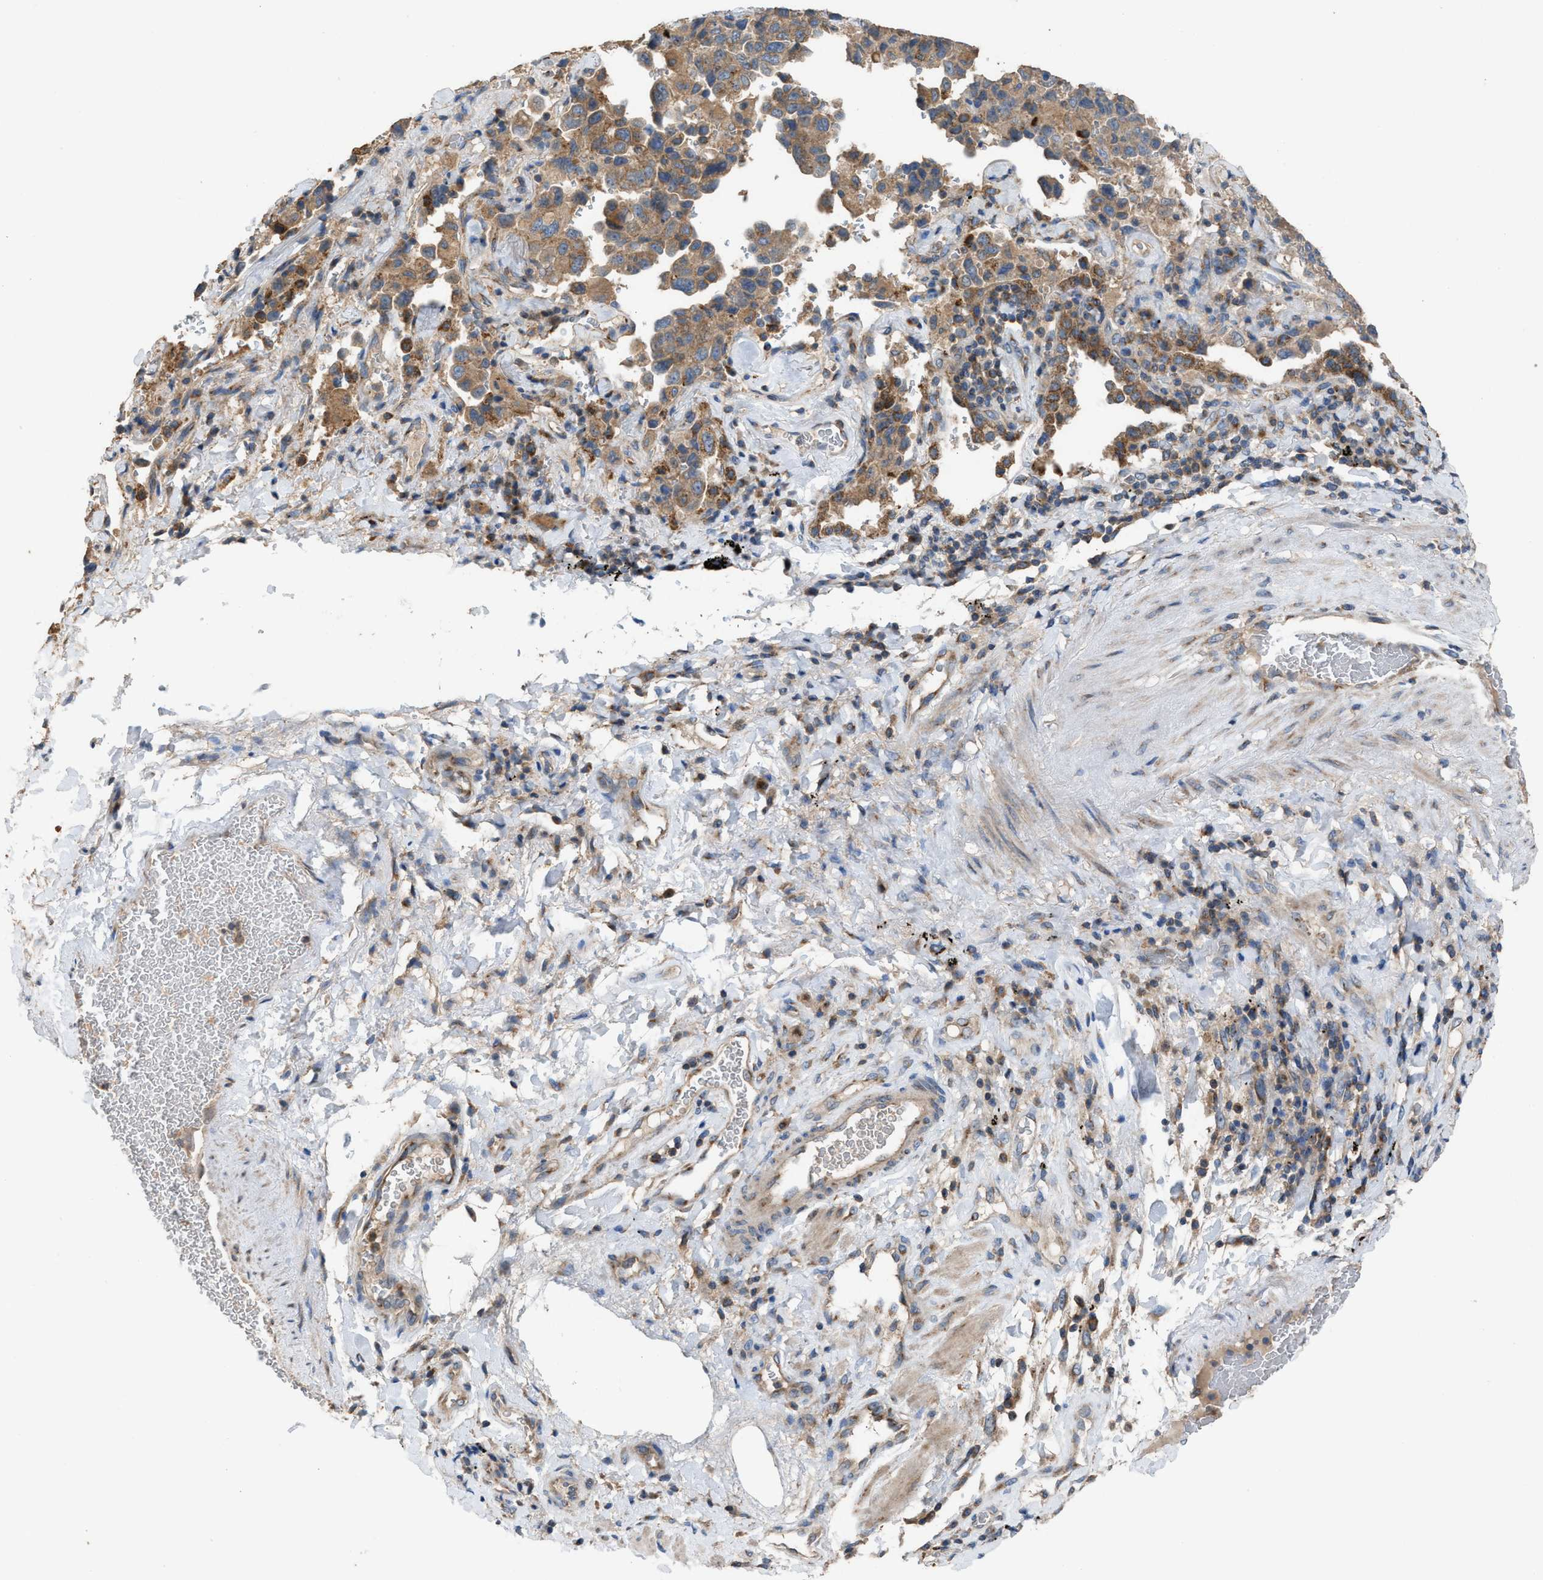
{"staining": {"intensity": "moderate", "quantity": ">75%", "location": "cytoplasmic/membranous"}, "tissue": "lung cancer", "cell_type": "Tumor cells", "image_type": "cancer", "snomed": [{"axis": "morphology", "description": "Adenocarcinoma, NOS"}, {"axis": "topography", "description": "Lung"}], "caption": "A histopathology image of human adenocarcinoma (lung) stained for a protein demonstrates moderate cytoplasmic/membranous brown staining in tumor cells.", "gene": "TPK1", "patient": {"sex": "female", "age": 51}}